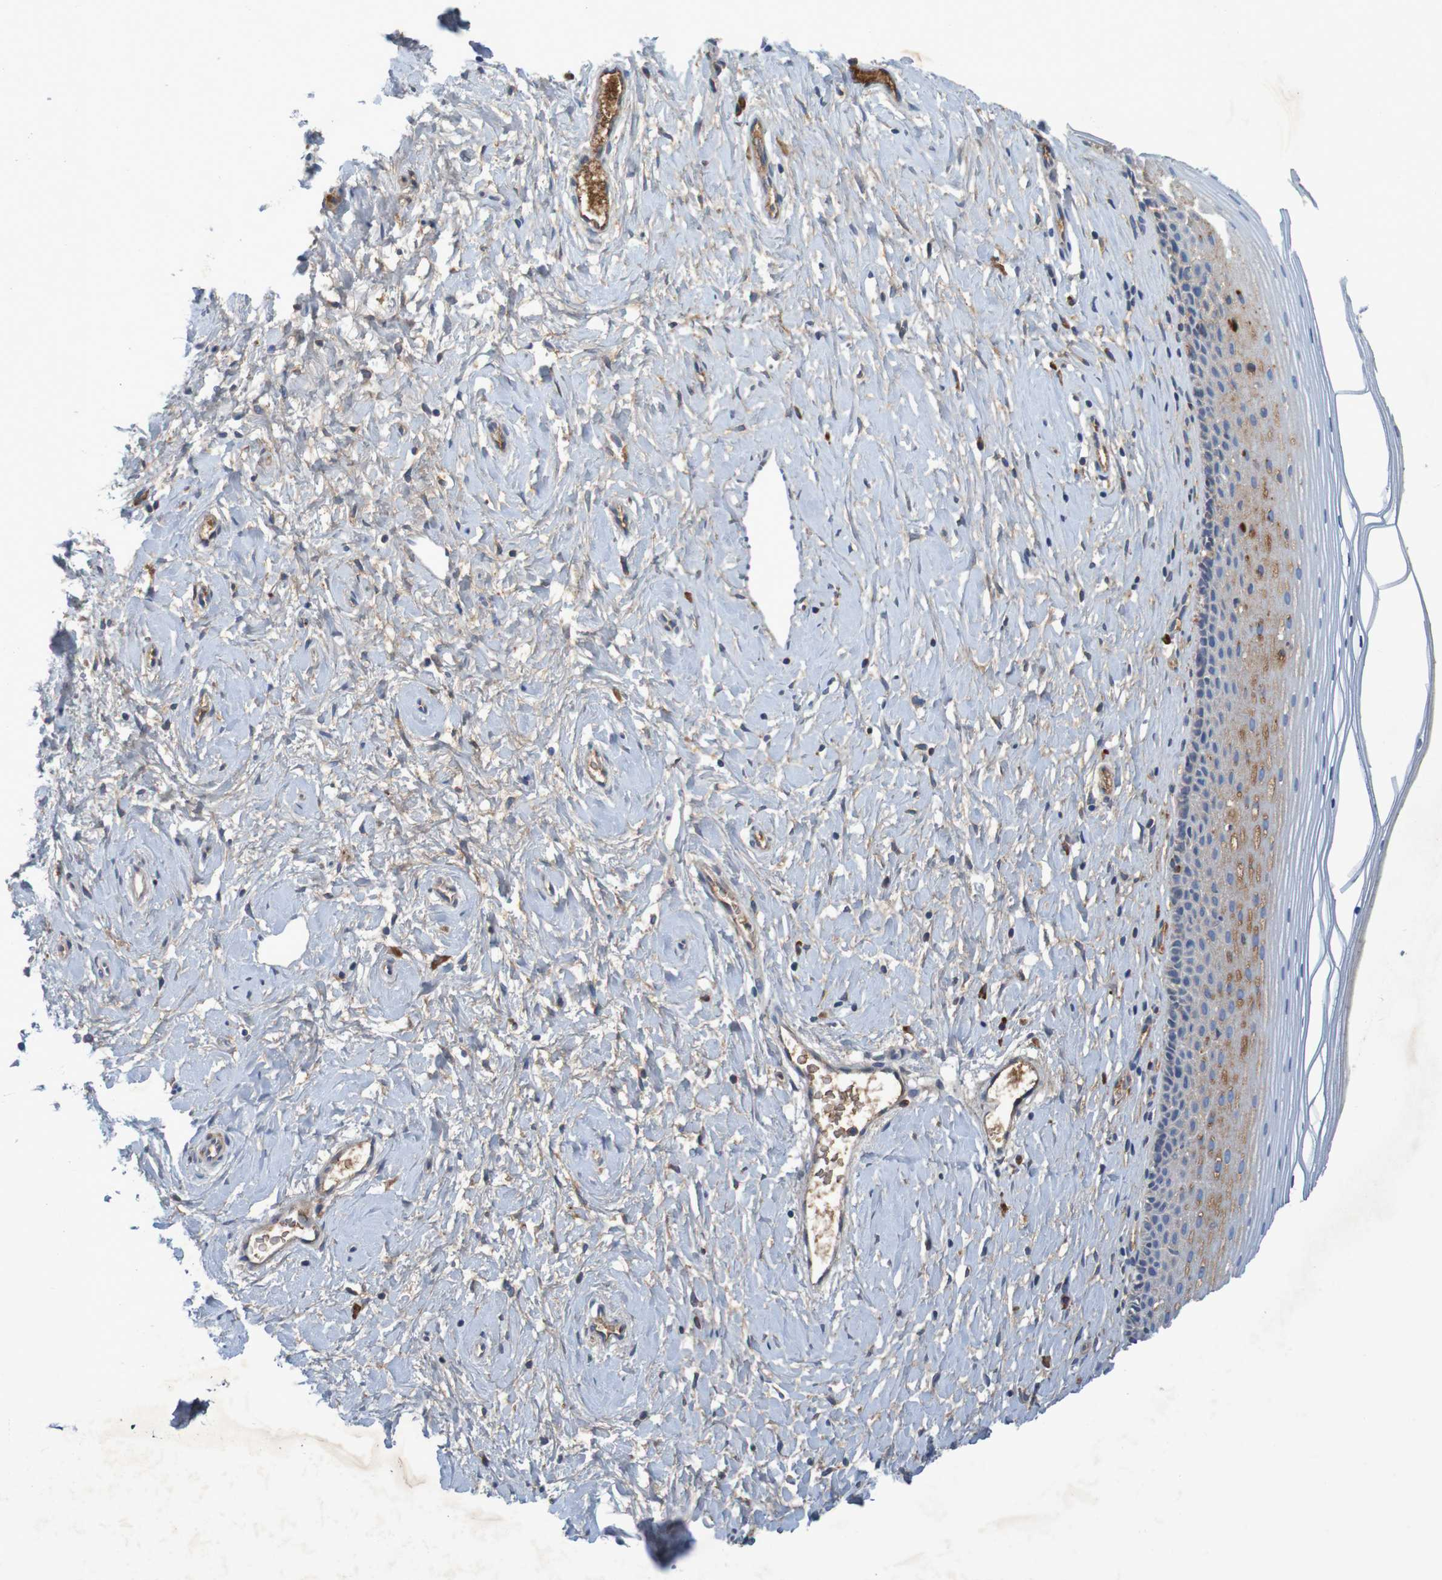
{"staining": {"intensity": "negative", "quantity": "none", "location": "none"}, "tissue": "cervix", "cell_type": "Glandular cells", "image_type": "normal", "snomed": [{"axis": "morphology", "description": "Normal tissue, NOS"}, {"axis": "topography", "description": "Cervix"}], "caption": "IHC photomicrograph of normal cervix: cervix stained with DAB (3,3'-diaminobenzidine) exhibits no significant protein positivity in glandular cells.", "gene": "LTA", "patient": {"sex": "female", "age": 39}}